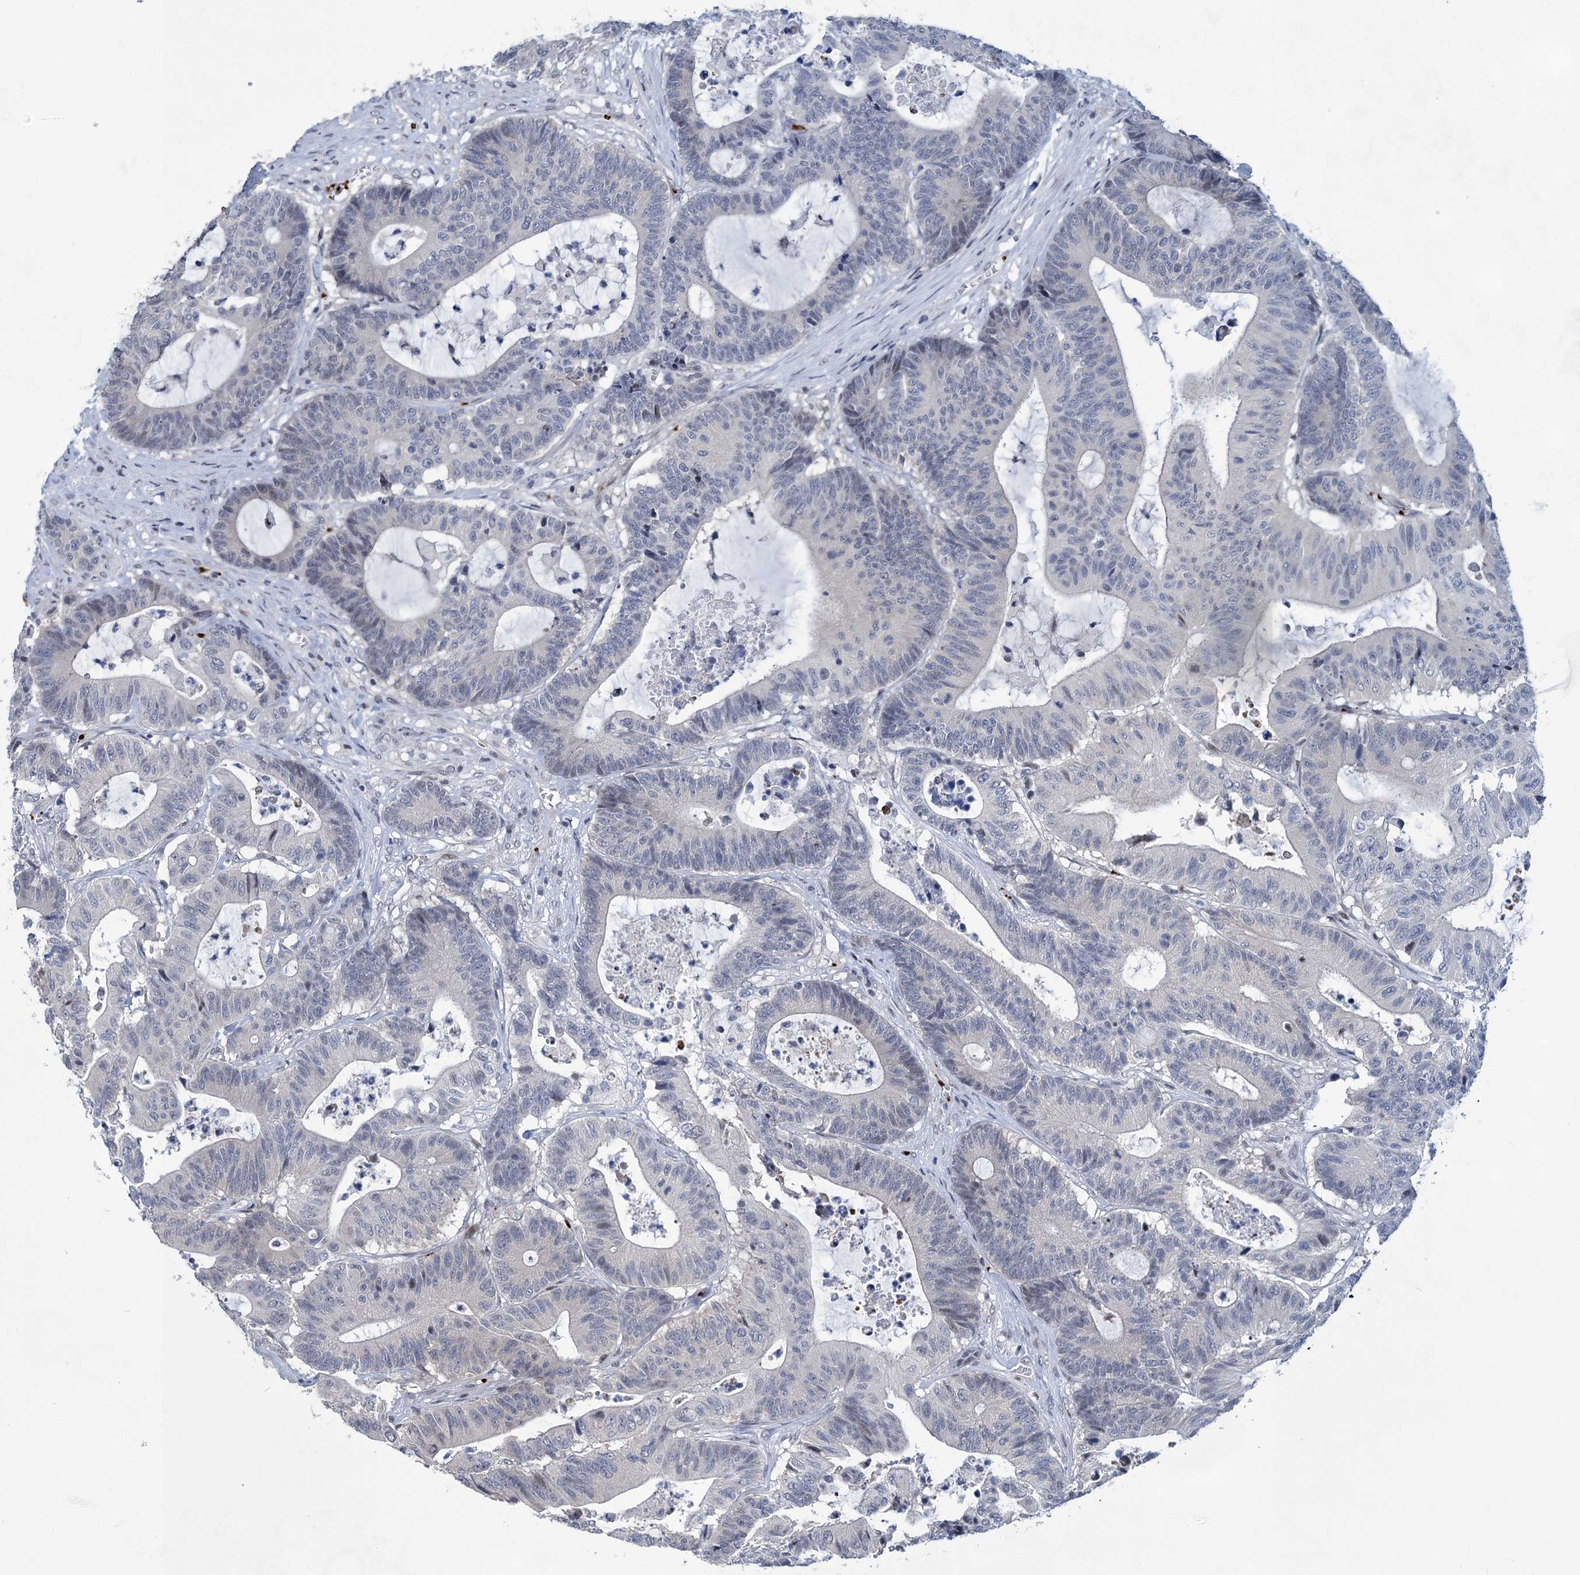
{"staining": {"intensity": "negative", "quantity": "none", "location": "none"}, "tissue": "colorectal cancer", "cell_type": "Tumor cells", "image_type": "cancer", "snomed": [{"axis": "morphology", "description": "Adenocarcinoma, NOS"}, {"axis": "topography", "description": "Colon"}], "caption": "Tumor cells show no significant positivity in colorectal cancer.", "gene": "MON2", "patient": {"sex": "female", "age": 84}}